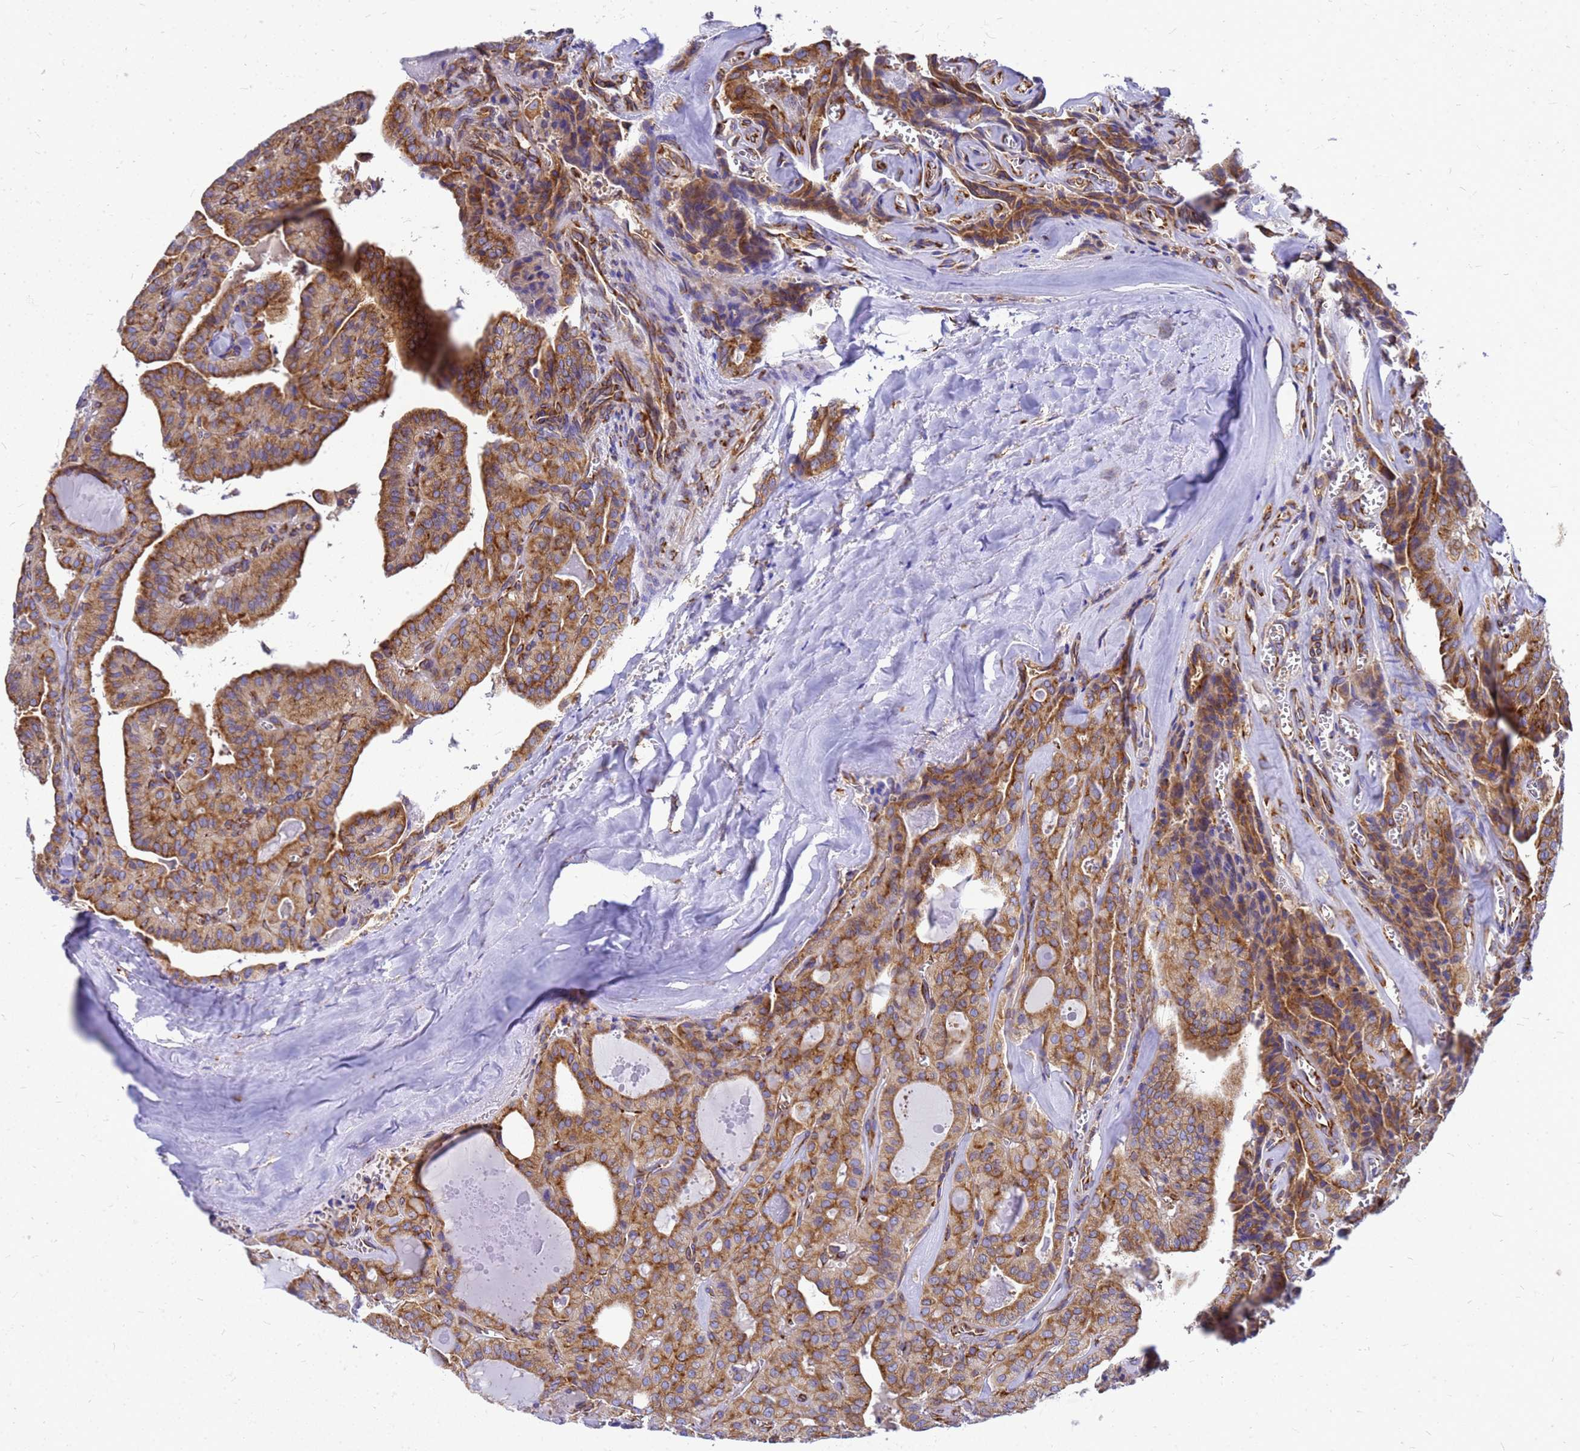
{"staining": {"intensity": "moderate", "quantity": ">75%", "location": "cytoplasmic/membranous"}, "tissue": "thyroid cancer", "cell_type": "Tumor cells", "image_type": "cancer", "snomed": [{"axis": "morphology", "description": "Papillary adenocarcinoma, NOS"}, {"axis": "topography", "description": "Thyroid gland"}], "caption": "Thyroid cancer (papillary adenocarcinoma) stained with IHC reveals moderate cytoplasmic/membranous staining in approximately >75% of tumor cells.", "gene": "EEF1D", "patient": {"sex": "male", "age": 52}}